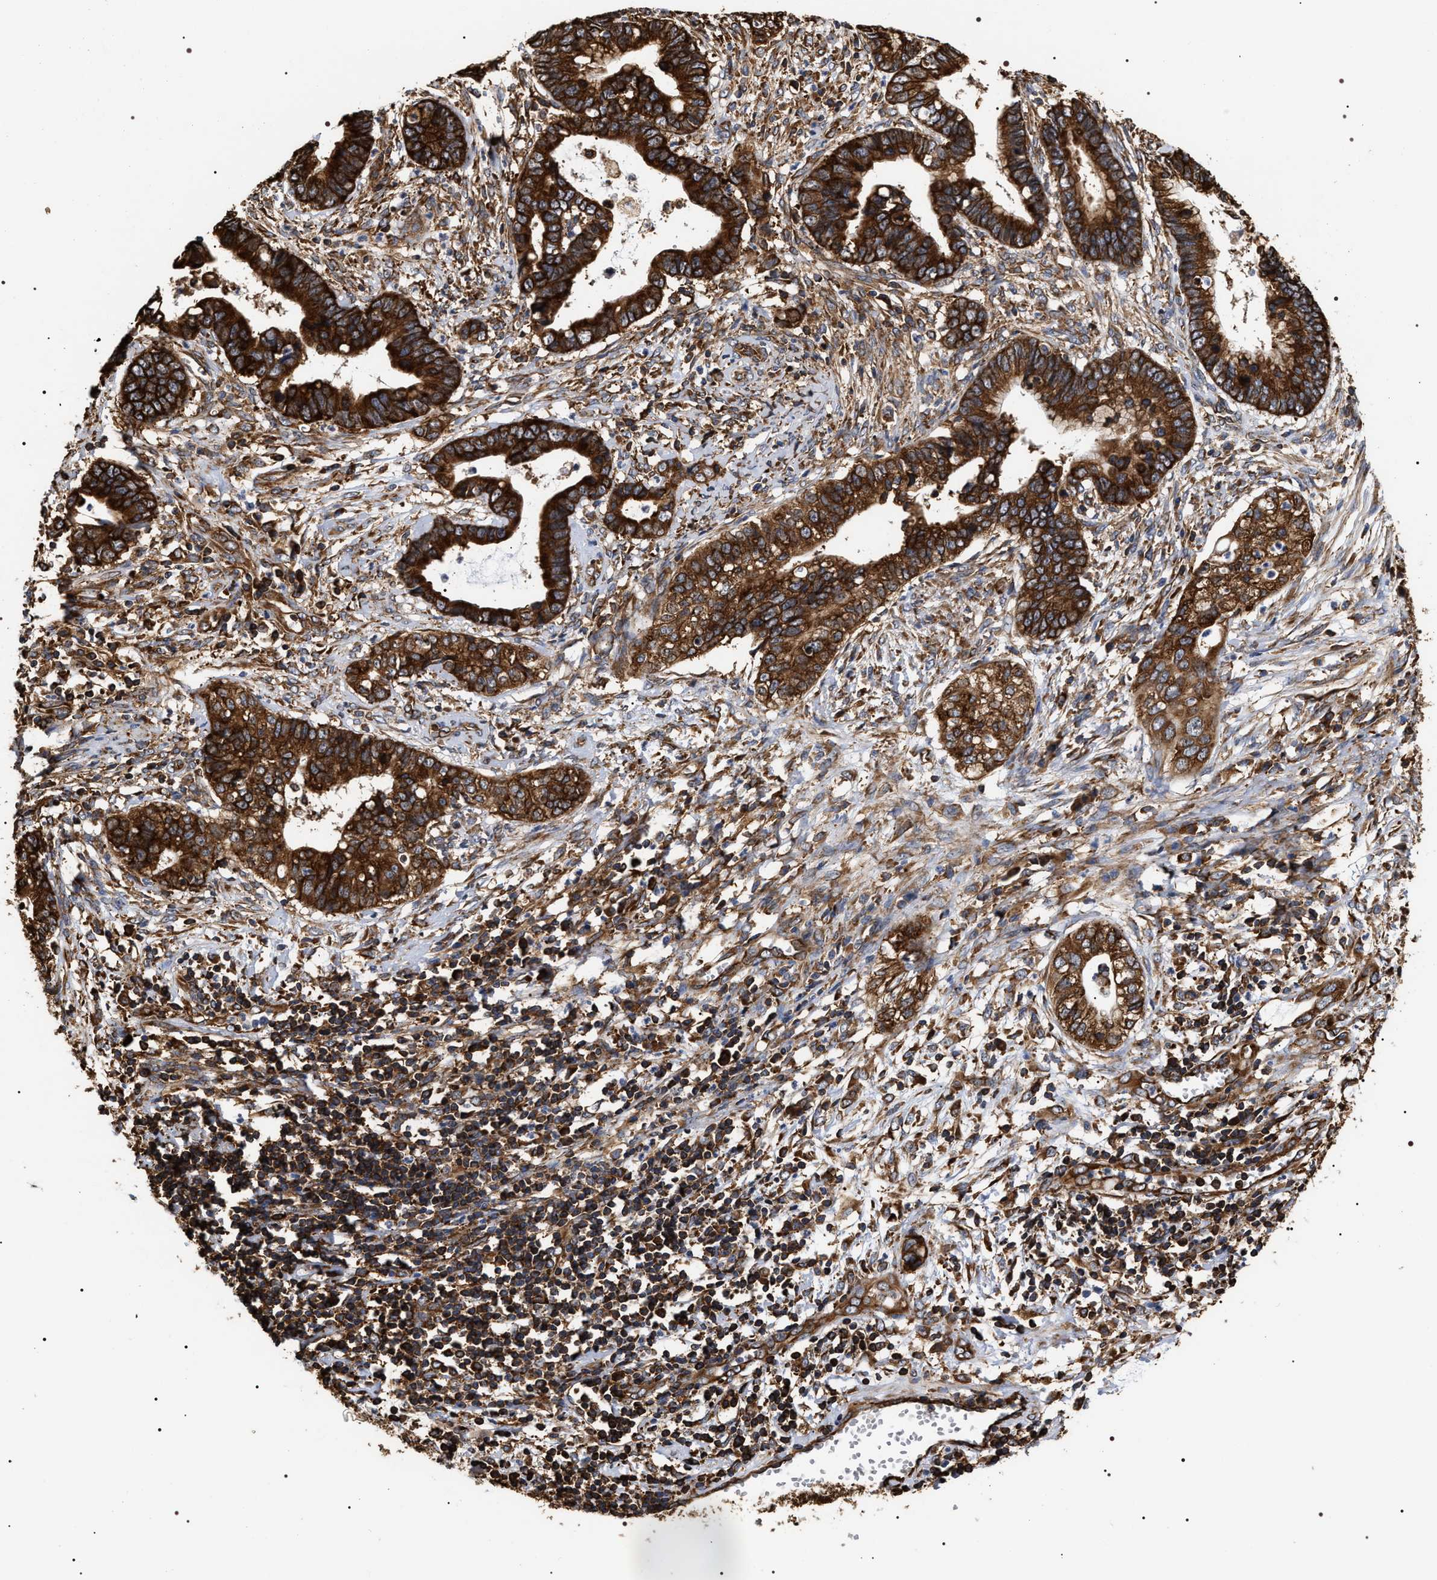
{"staining": {"intensity": "strong", "quantity": ">75%", "location": "cytoplasmic/membranous"}, "tissue": "cervical cancer", "cell_type": "Tumor cells", "image_type": "cancer", "snomed": [{"axis": "morphology", "description": "Adenocarcinoma, NOS"}, {"axis": "topography", "description": "Cervix"}], "caption": "A brown stain highlights strong cytoplasmic/membranous expression of a protein in human cervical cancer (adenocarcinoma) tumor cells. (DAB = brown stain, brightfield microscopy at high magnification).", "gene": "SERBP1", "patient": {"sex": "female", "age": 44}}